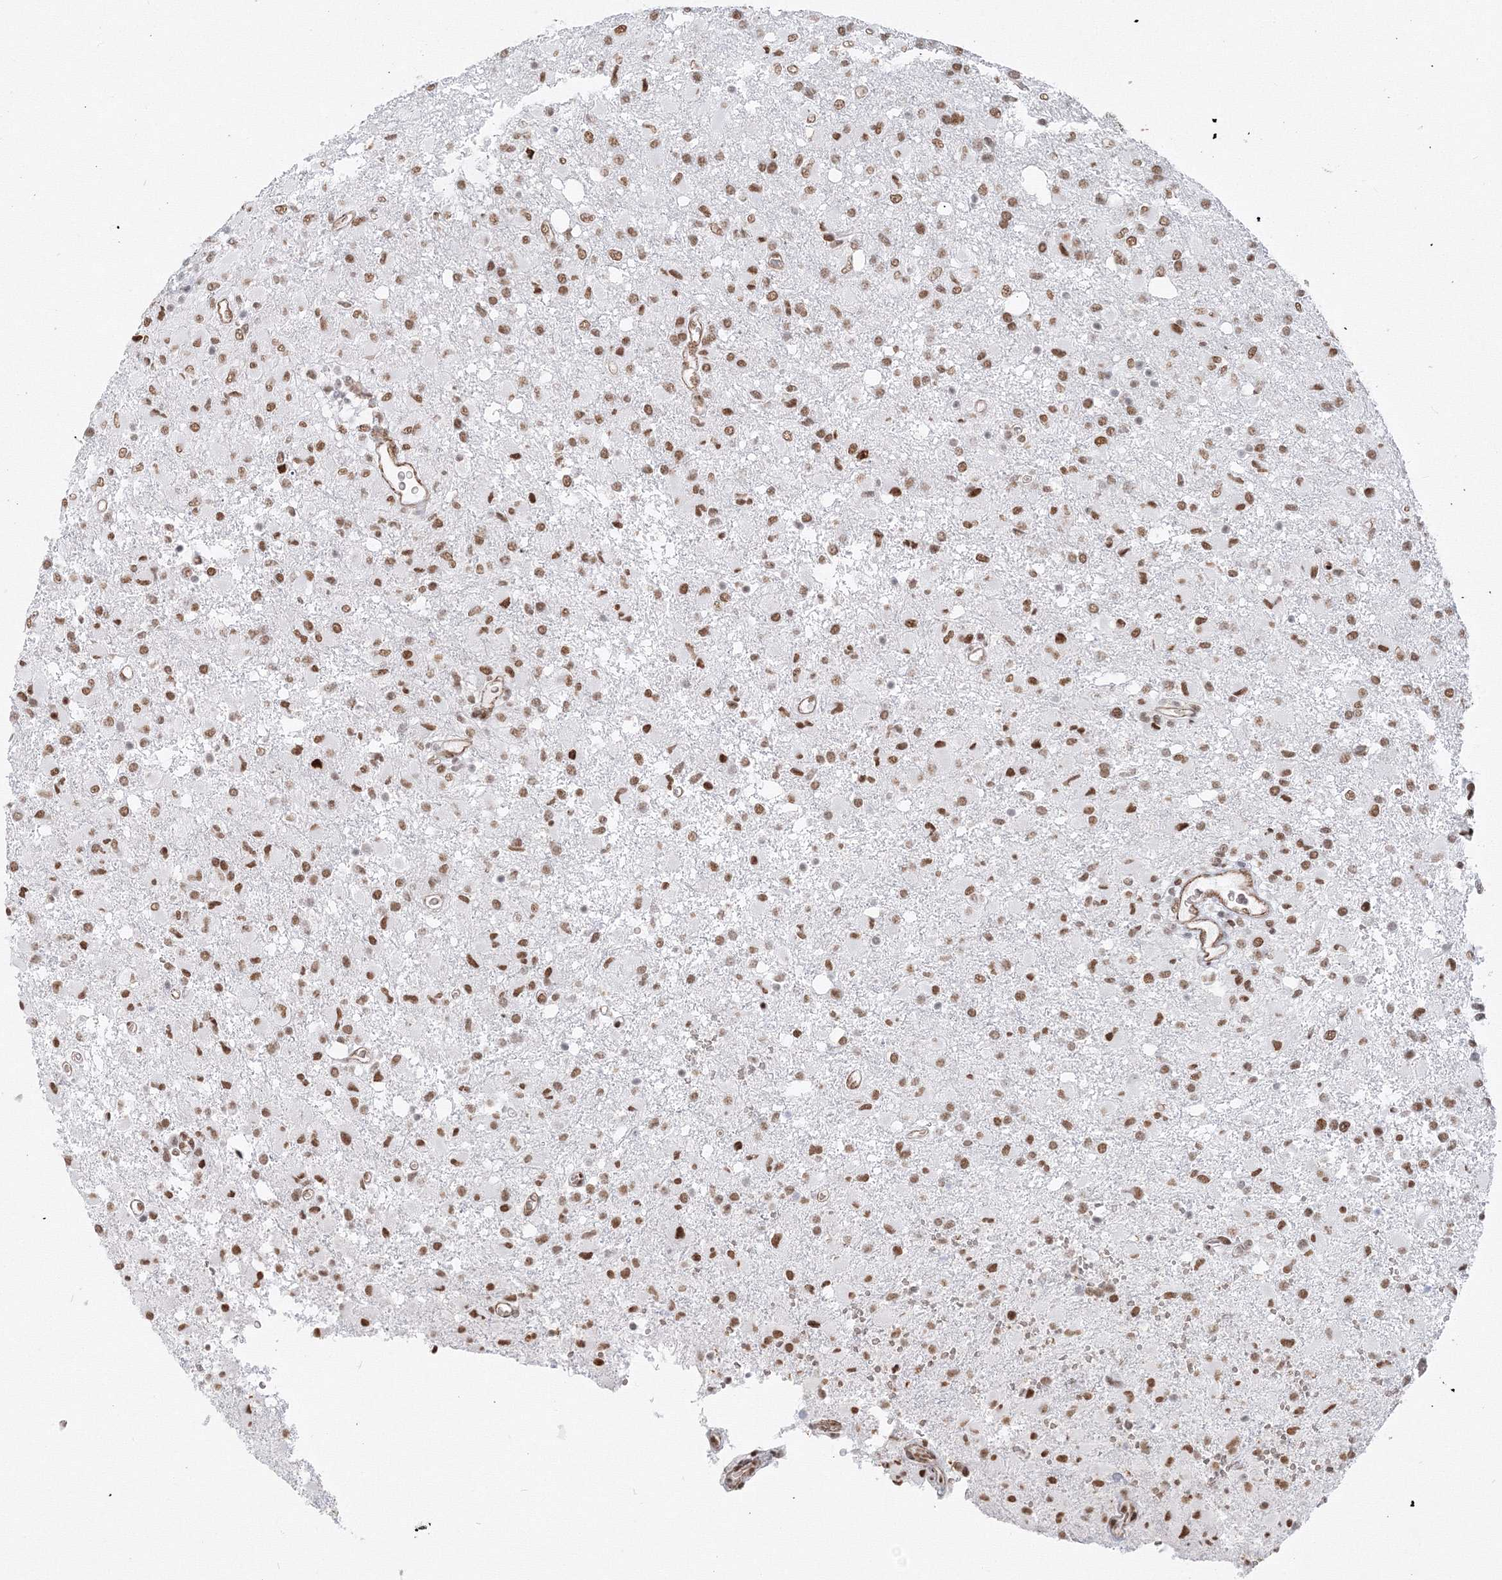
{"staining": {"intensity": "moderate", "quantity": ">75%", "location": "nuclear"}, "tissue": "glioma", "cell_type": "Tumor cells", "image_type": "cancer", "snomed": [{"axis": "morphology", "description": "Glioma, malignant, High grade"}, {"axis": "topography", "description": "Brain"}], "caption": "Immunohistochemical staining of malignant glioma (high-grade) shows medium levels of moderate nuclear staining in approximately >75% of tumor cells.", "gene": "ZNF638", "patient": {"sex": "female", "age": 57}}